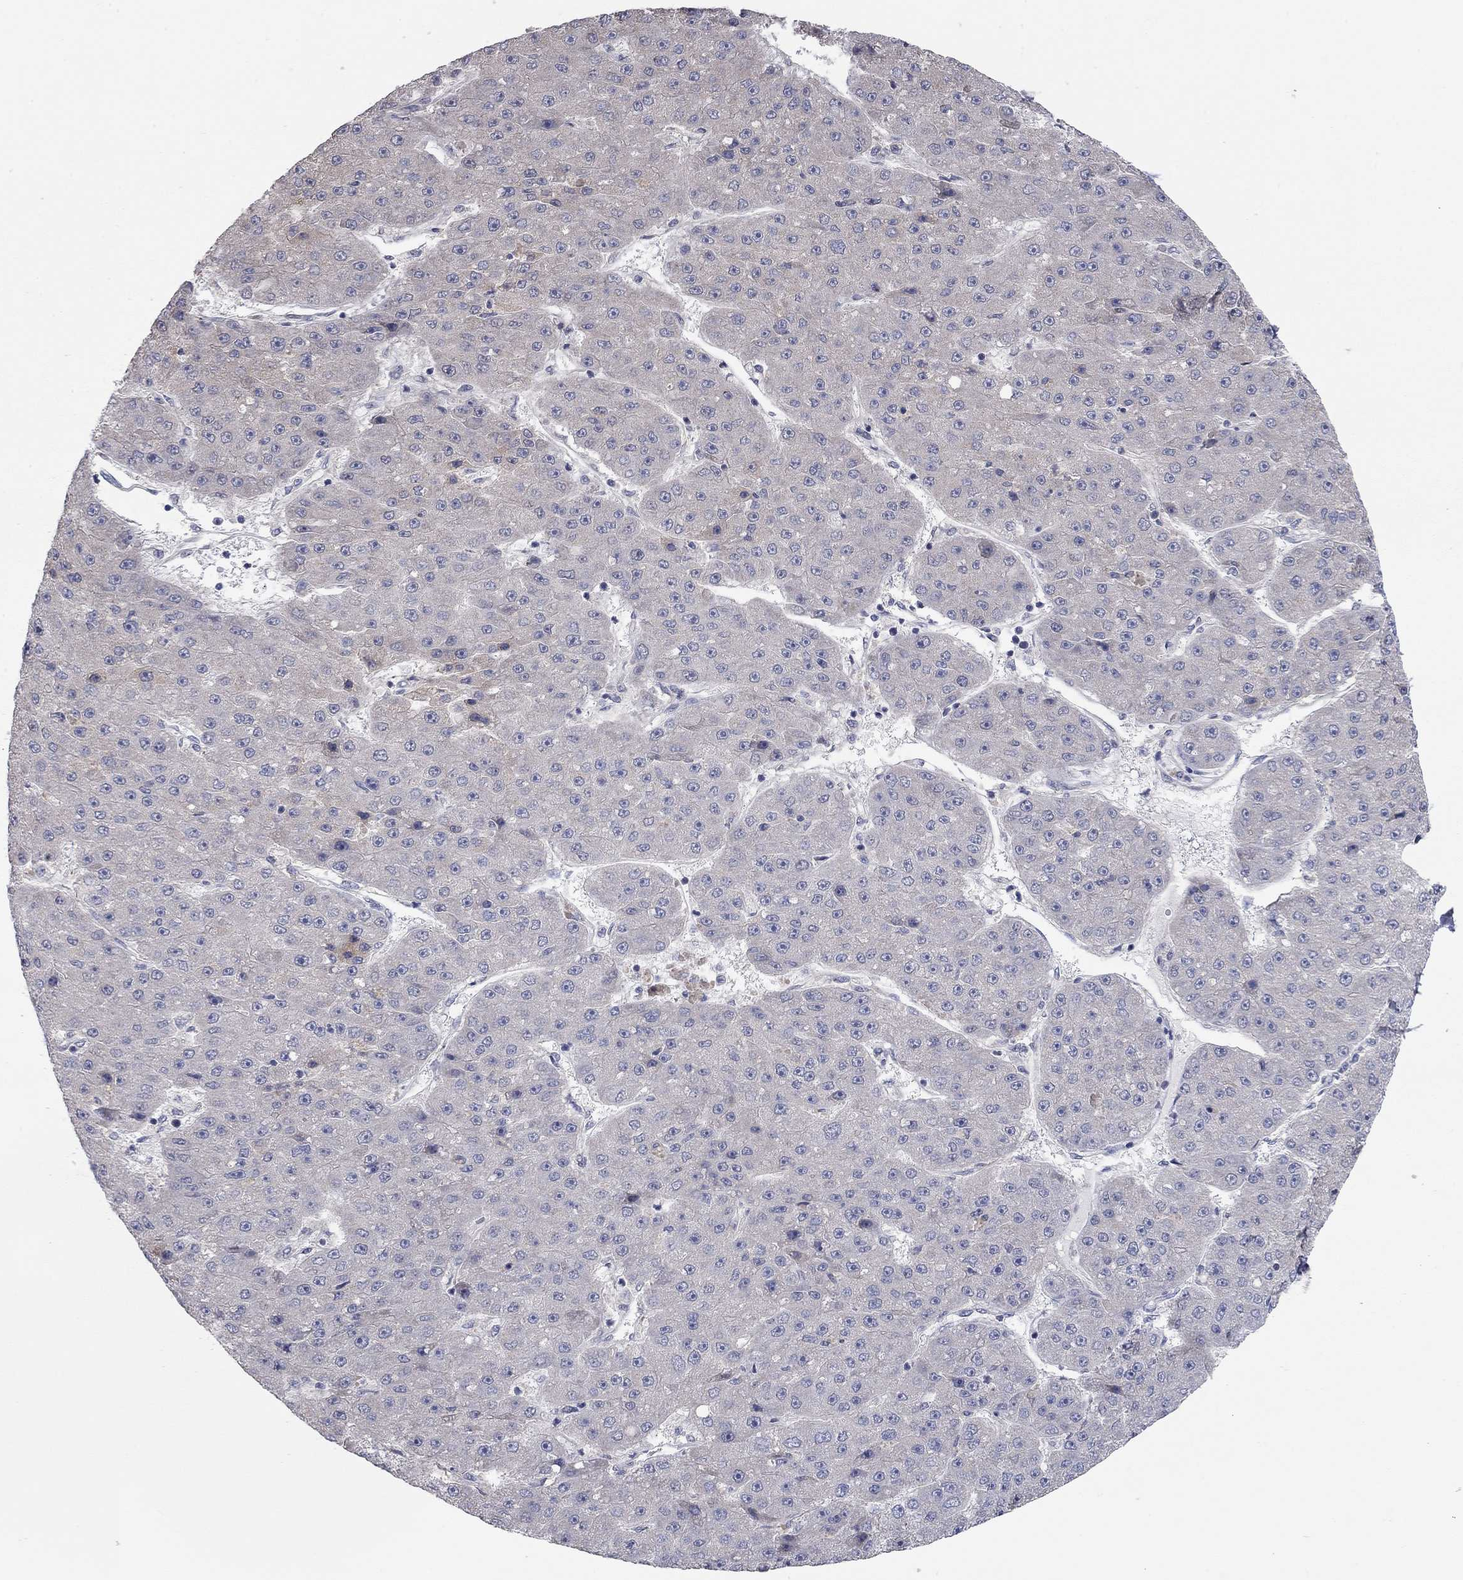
{"staining": {"intensity": "negative", "quantity": "none", "location": "none"}, "tissue": "liver cancer", "cell_type": "Tumor cells", "image_type": "cancer", "snomed": [{"axis": "morphology", "description": "Carcinoma, Hepatocellular, NOS"}, {"axis": "topography", "description": "Liver"}], "caption": "Liver cancer (hepatocellular carcinoma) was stained to show a protein in brown. There is no significant staining in tumor cells.", "gene": "WASF3", "patient": {"sex": "male", "age": 67}}